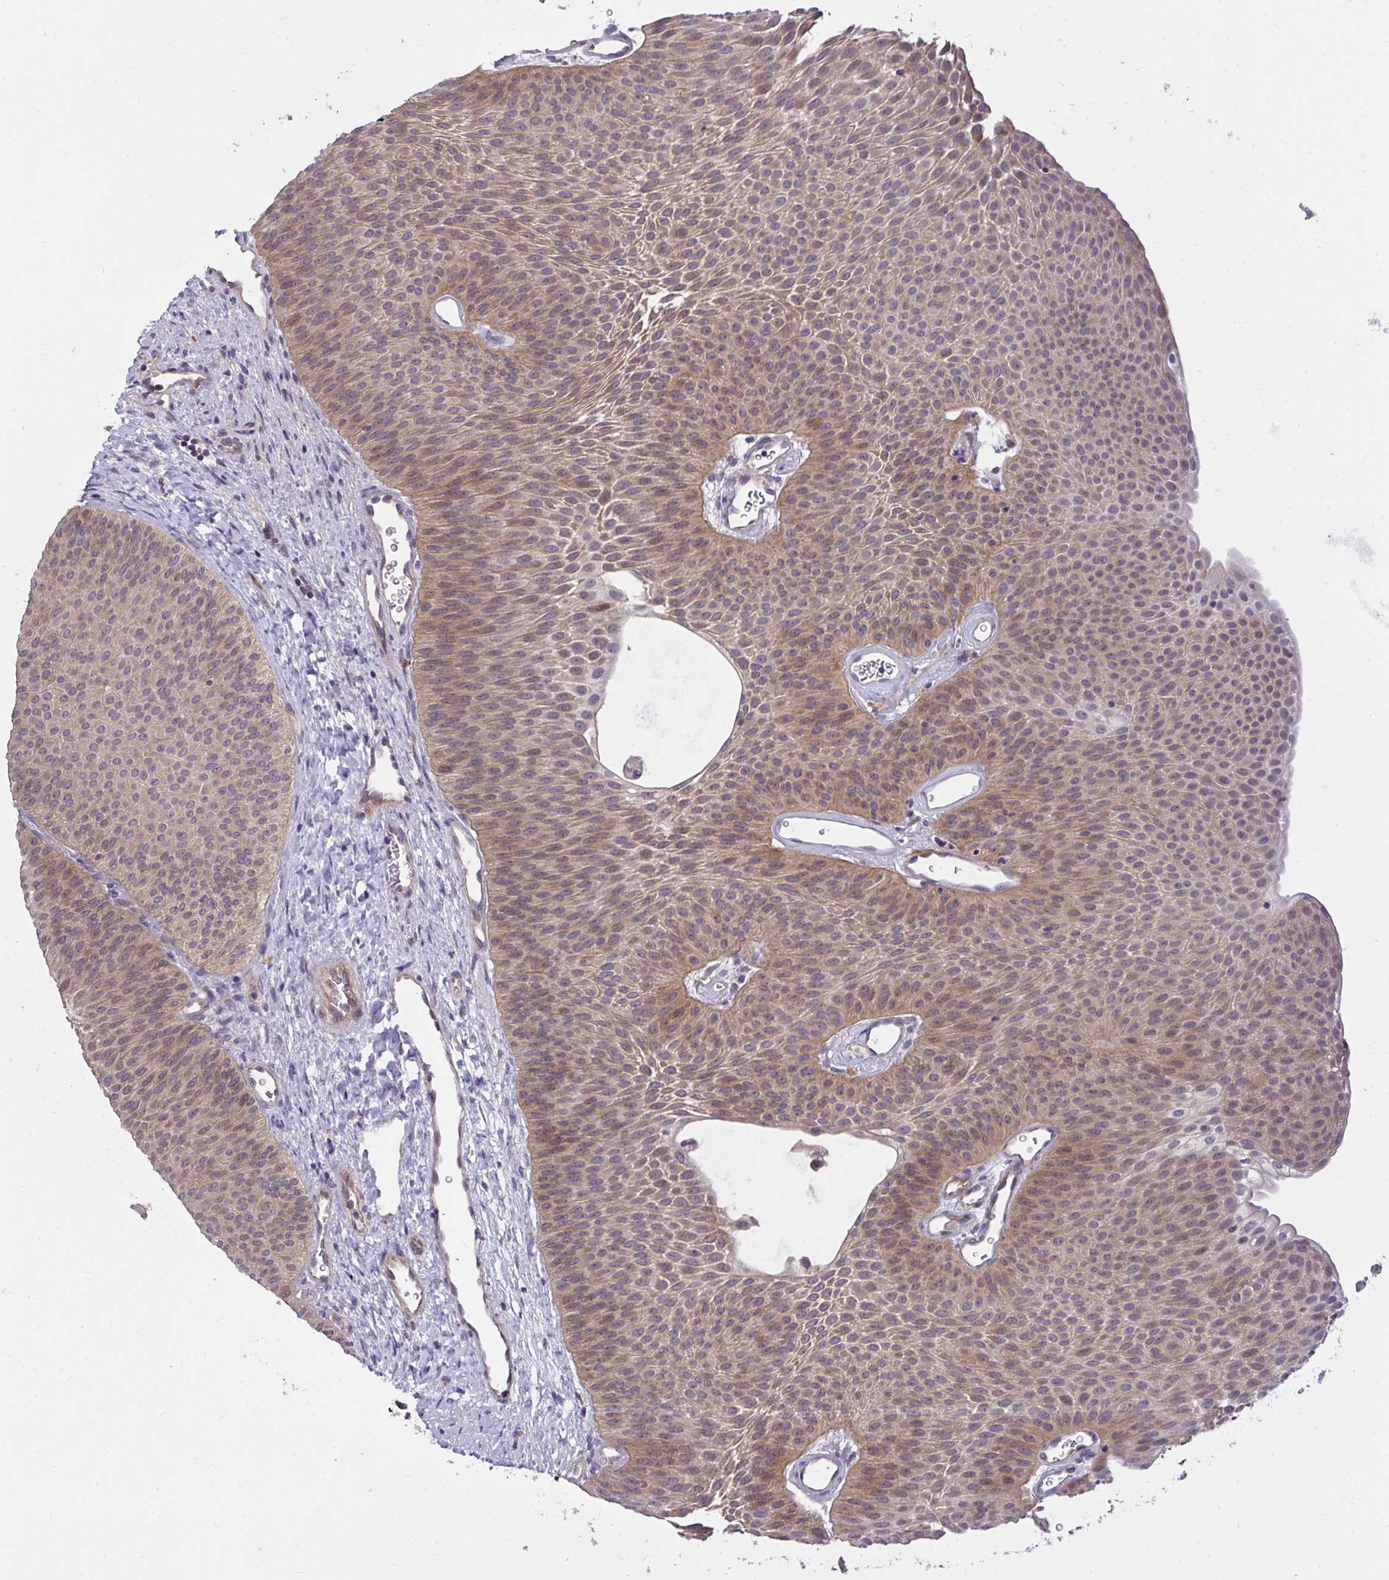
{"staining": {"intensity": "moderate", "quantity": ">75%", "location": "cytoplasmic/membranous,nuclear"}, "tissue": "urothelial cancer", "cell_type": "Tumor cells", "image_type": "cancer", "snomed": [{"axis": "morphology", "description": "Urothelial carcinoma, Low grade"}, {"axis": "topography", "description": "Urinary bladder"}], "caption": "Immunohistochemical staining of urothelial cancer reveals moderate cytoplasmic/membranous and nuclear protein staining in about >75% of tumor cells.", "gene": "C19orf54", "patient": {"sex": "female", "age": 60}}